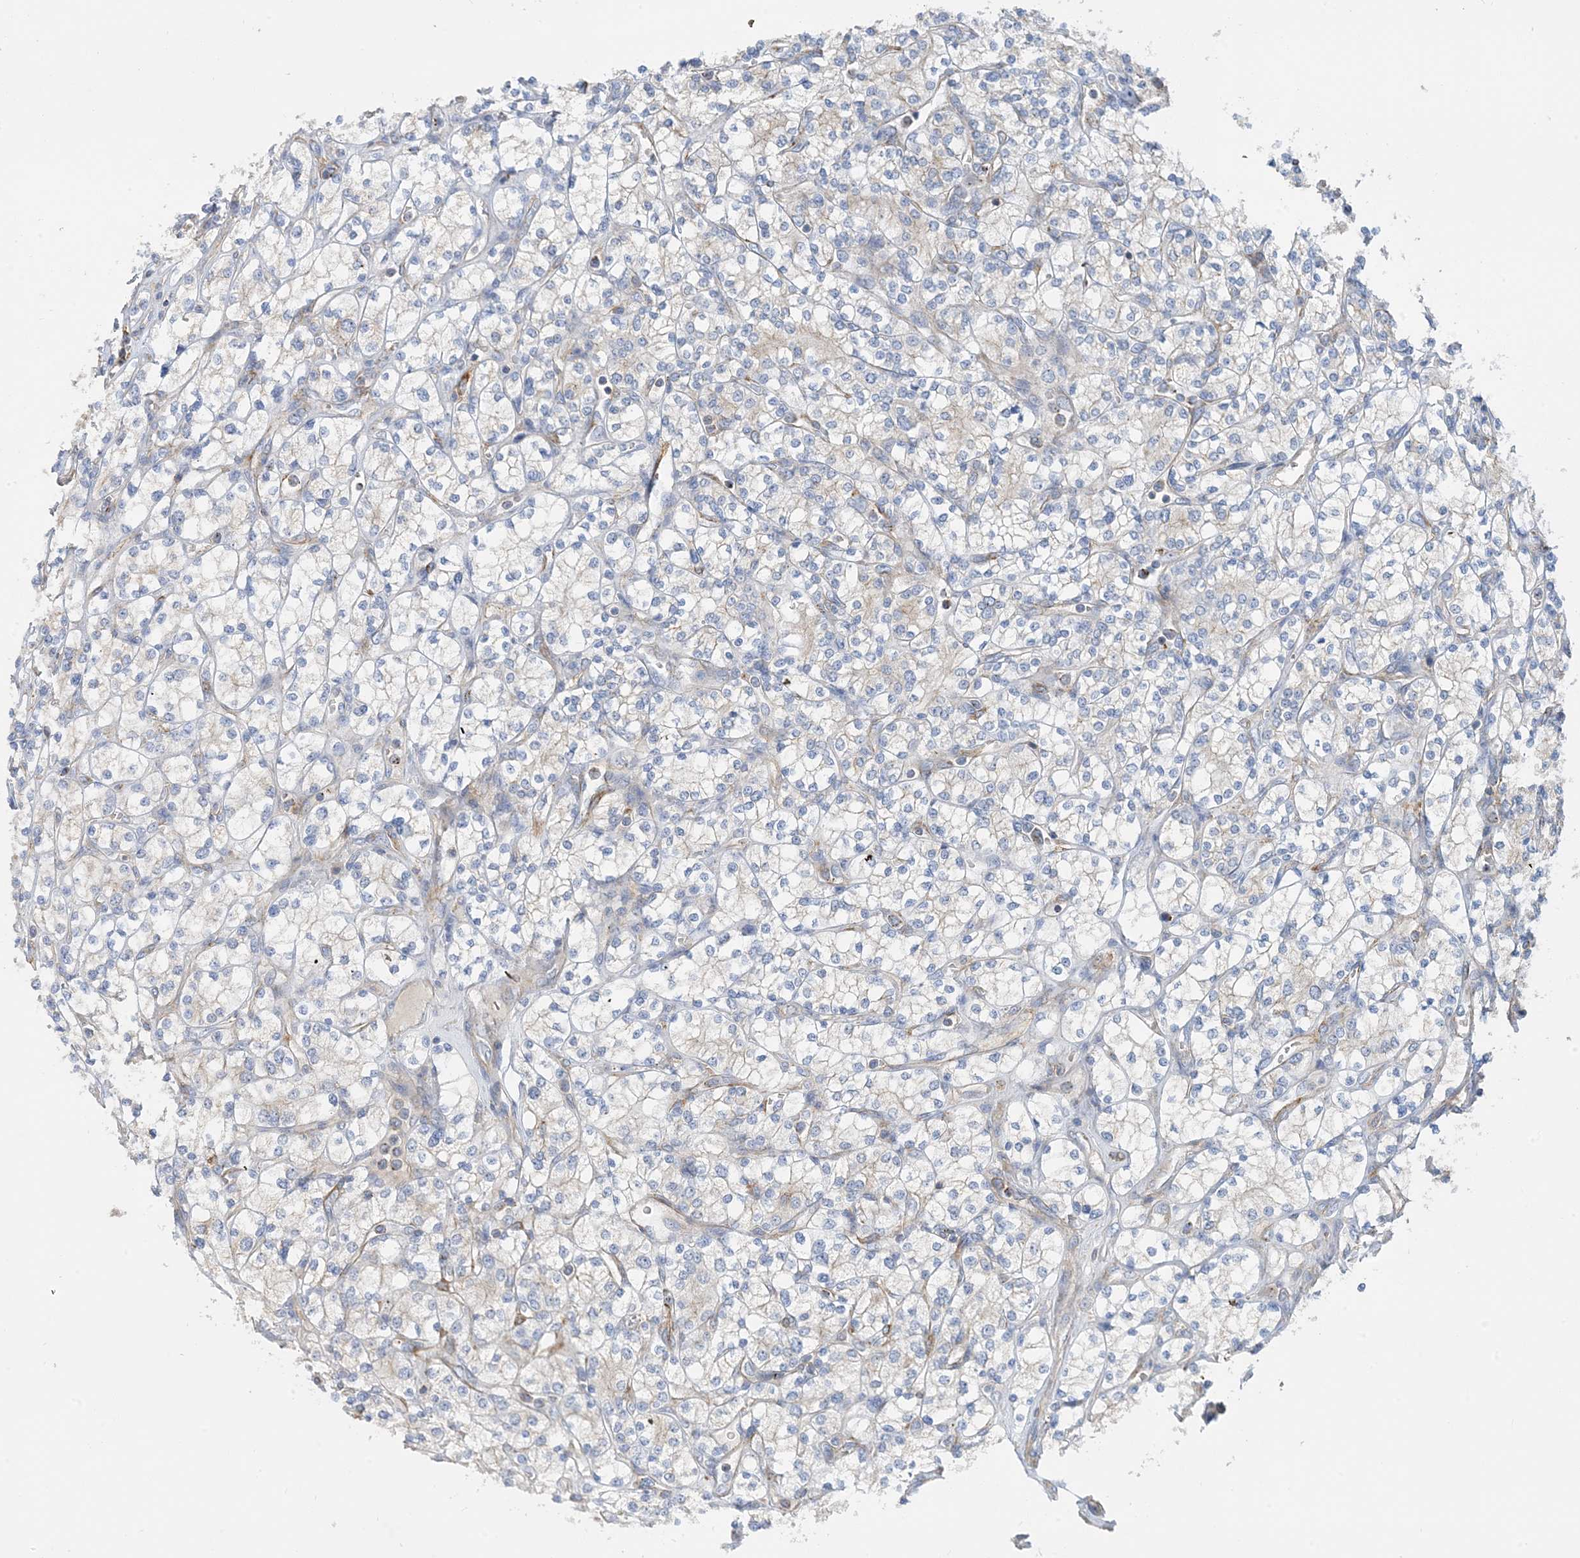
{"staining": {"intensity": "negative", "quantity": "none", "location": "none"}, "tissue": "renal cancer", "cell_type": "Tumor cells", "image_type": "cancer", "snomed": [{"axis": "morphology", "description": "Adenocarcinoma, NOS"}, {"axis": "topography", "description": "Kidney"}], "caption": "Immunohistochemistry of human renal cancer displays no positivity in tumor cells. Nuclei are stained in blue.", "gene": "CALHM5", "patient": {"sex": "male", "age": 77}}